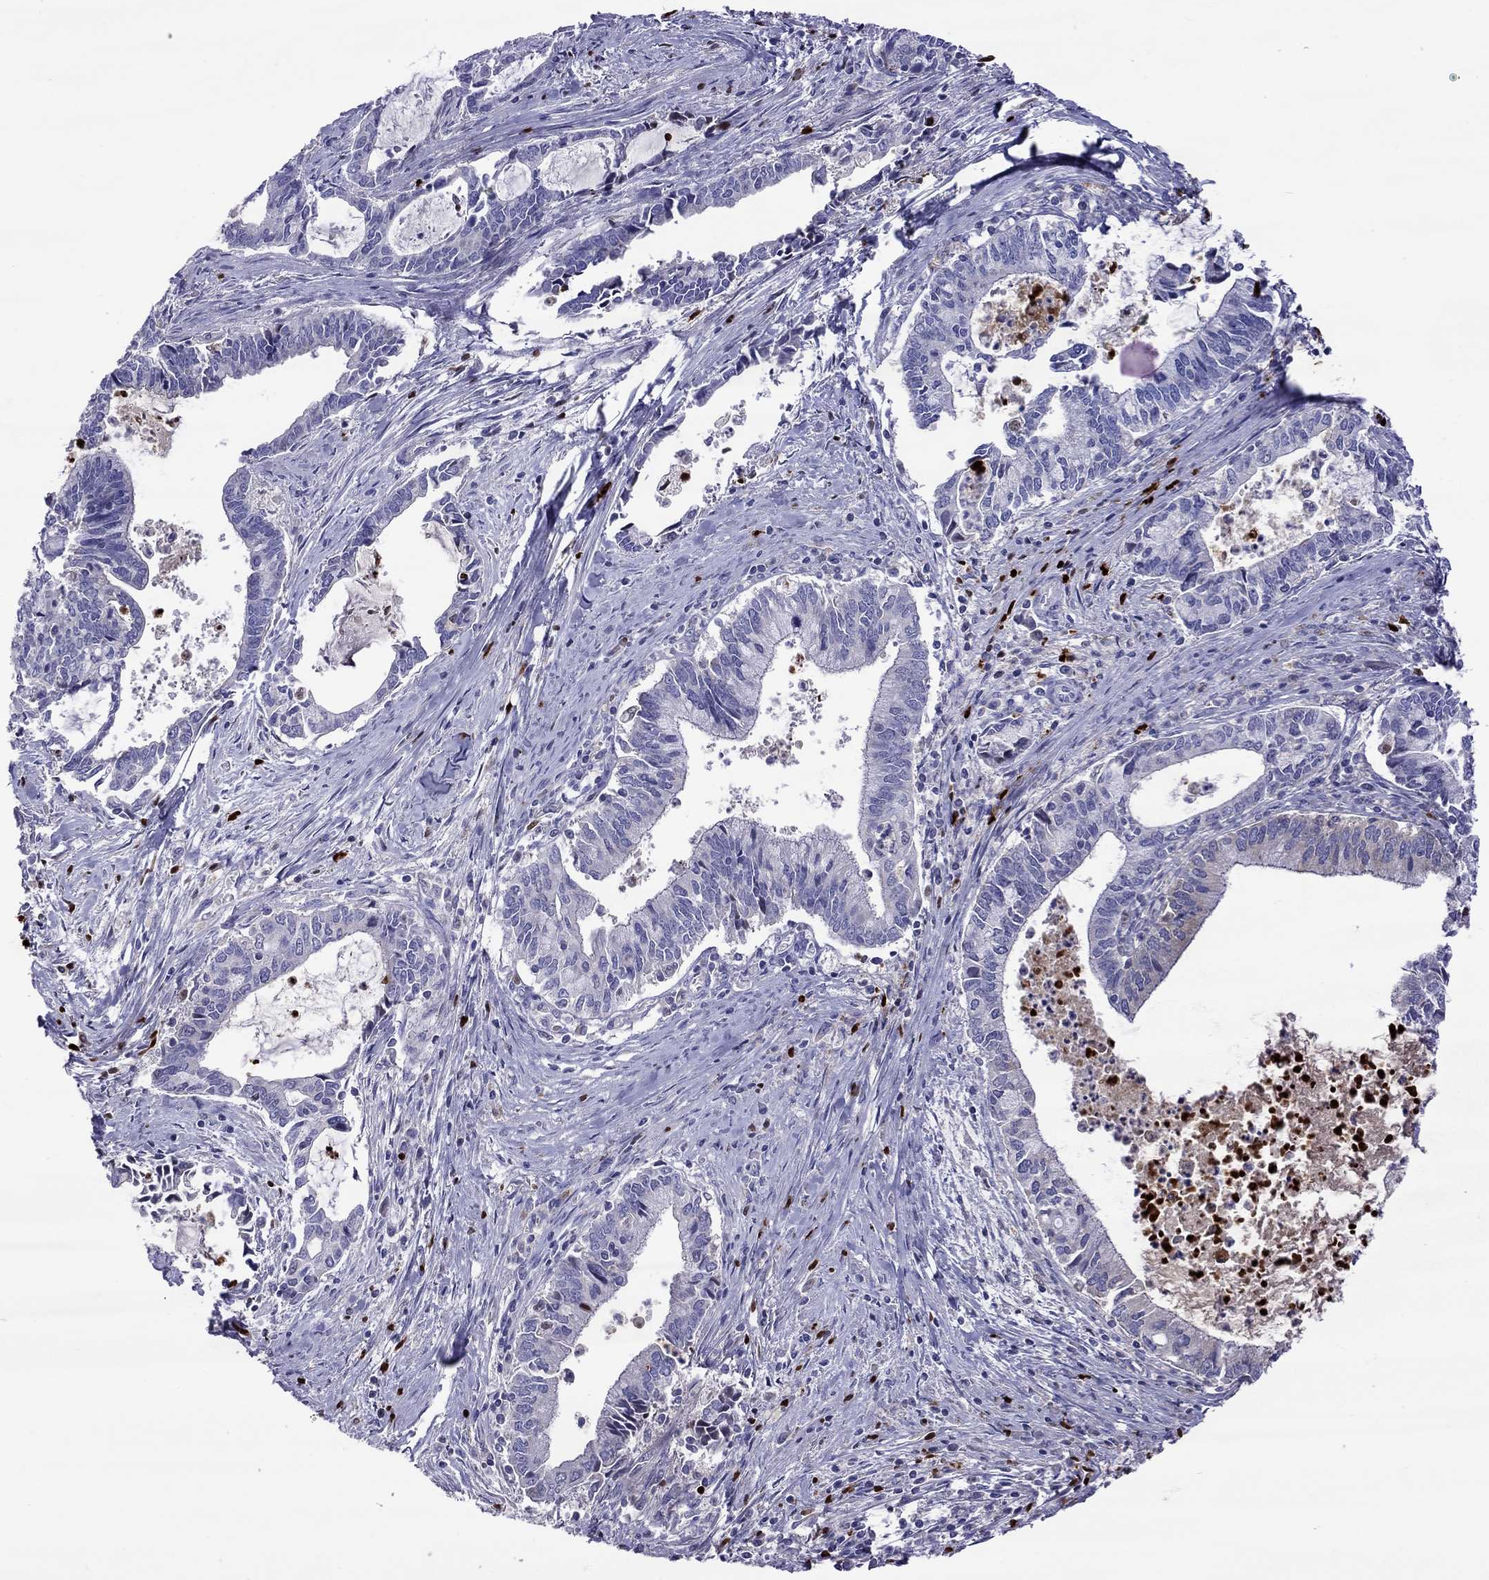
{"staining": {"intensity": "negative", "quantity": "none", "location": "none"}, "tissue": "cervical cancer", "cell_type": "Tumor cells", "image_type": "cancer", "snomed": [{"axis": "morphology", "description": "Adenocarcinoma, NOS"}, {"axis": "topography", "description": "Cervix"}], "caption": "Cervical adenocarcinoma stained for a protein using immunohistochemistry shows no staining tumor cells.", "gene": "SERPINA3", "patient": {"sex": "female", "age": 42}}